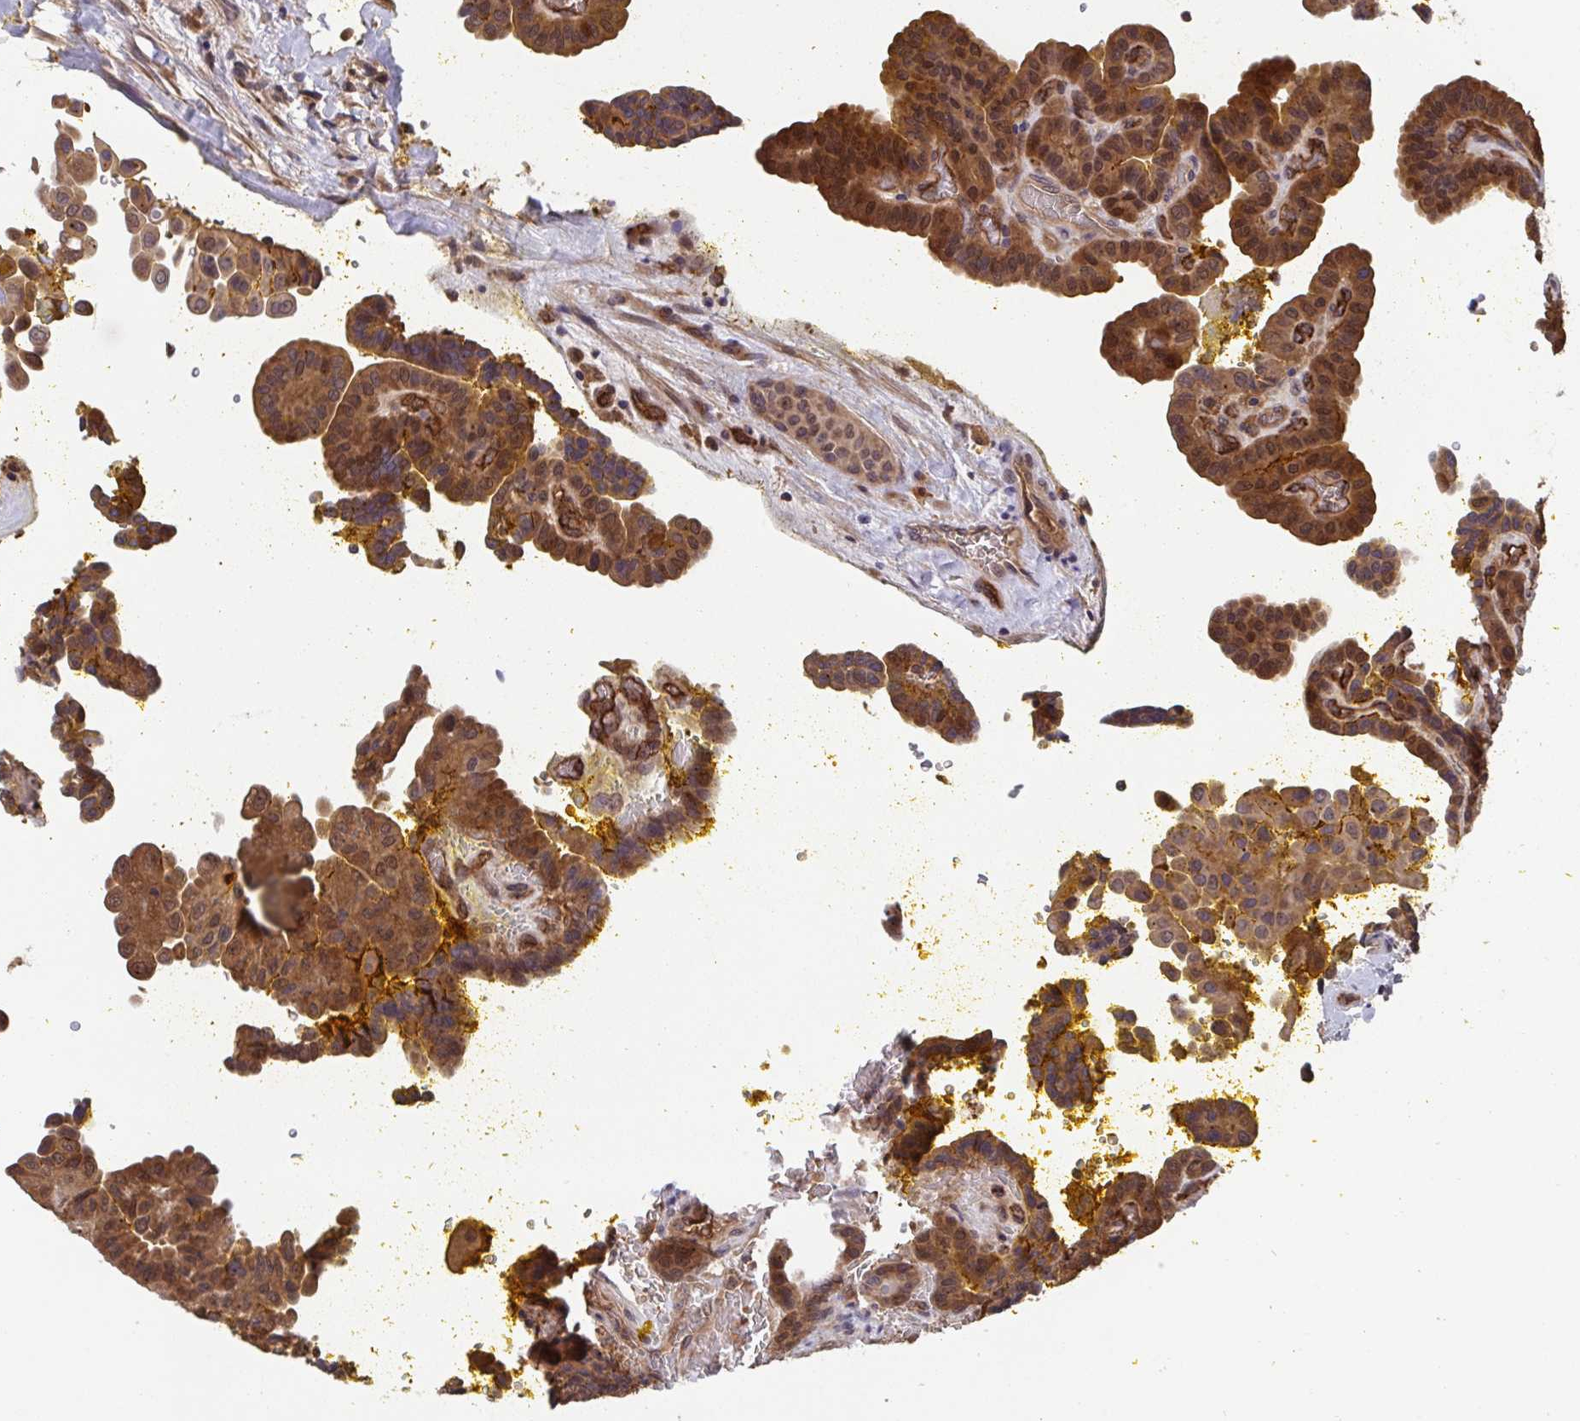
{"staining": {"intensity": "strong", "quantity": ">75%", "location": "cytoplasmic/membranous,nuclear"}, "tissue": "thyroid cancer", "cell_type": "Tumor cells", "image_type": "cancer", "snomed": [{"axis": "morphology", "description": "Papillary adenocarcinoma, NOS"}, {"axis": "topography", "description": "Thyroid gland"}], "caption": "High-power microscopy captured an IHC image of thyroid papillary adenocarcinoma, revealing strong cytoplasmic/membranous and nuclear staining in about >75% of tumor cells. The protein is stained brown, and the nuclei are stained in blue (DAB IHC with brightfield microscopy, high magnification).", "gene": "TIGAR", "patient": {"sex": "male", "age": 87}}